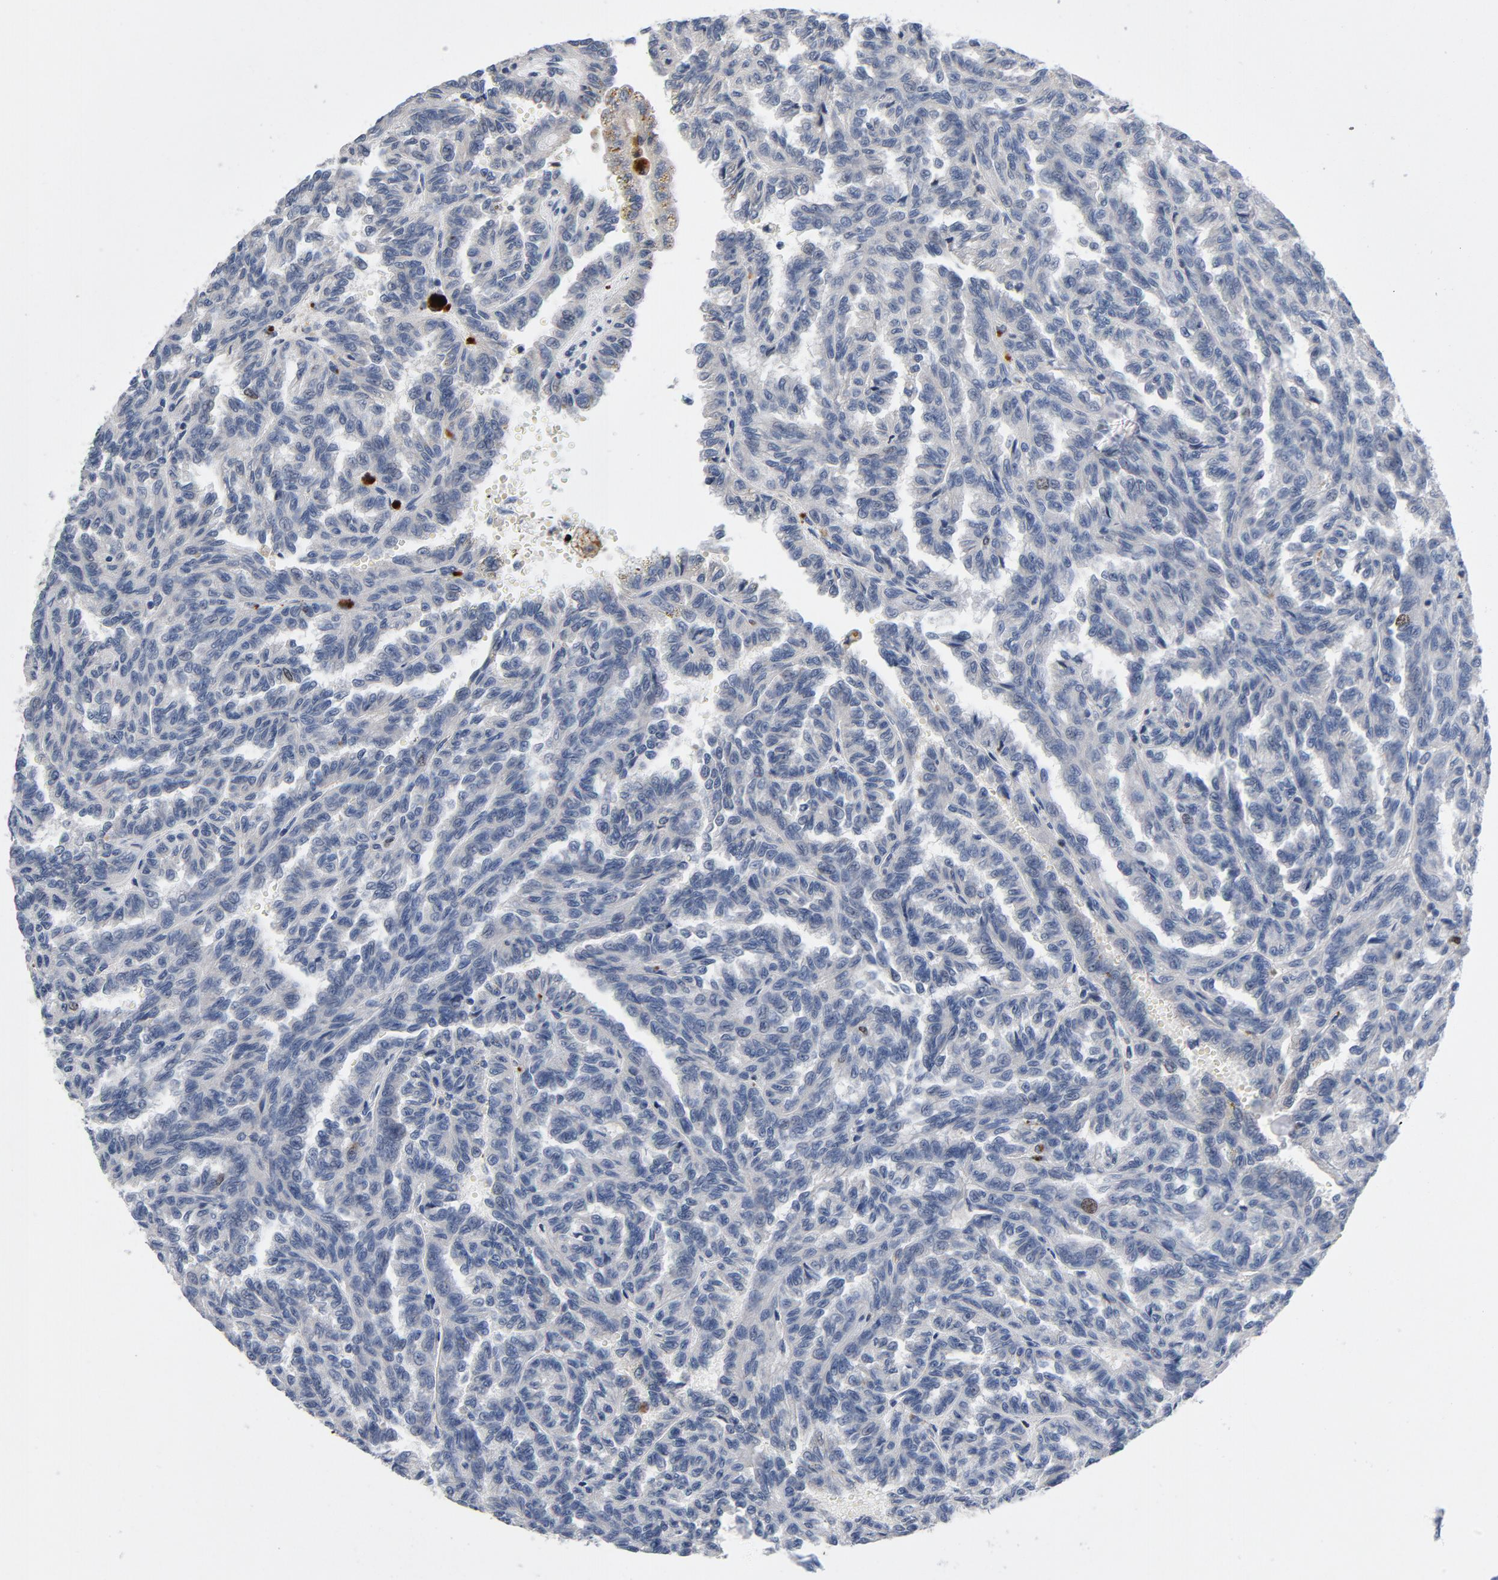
{"staining": {"intensity": "negative", "quantity": "none", "location": "none"}, "tissue": "renal cancer", "cell_type": "Tumor cells", "image_type": "cancer", "snomed": [{"axis": "morphology", "description": "Inflammation, NOS"}, {"axis": "morphology", "description": "Adenocarcinoma, NOS"}, {"axis": "topography", "description": "Kidney"}], "caption": "Tumor cells are negative for brown protein staining in renal cancer.", "gene": "BIRC5", "patient": {"sex": "male", "age": 68}}